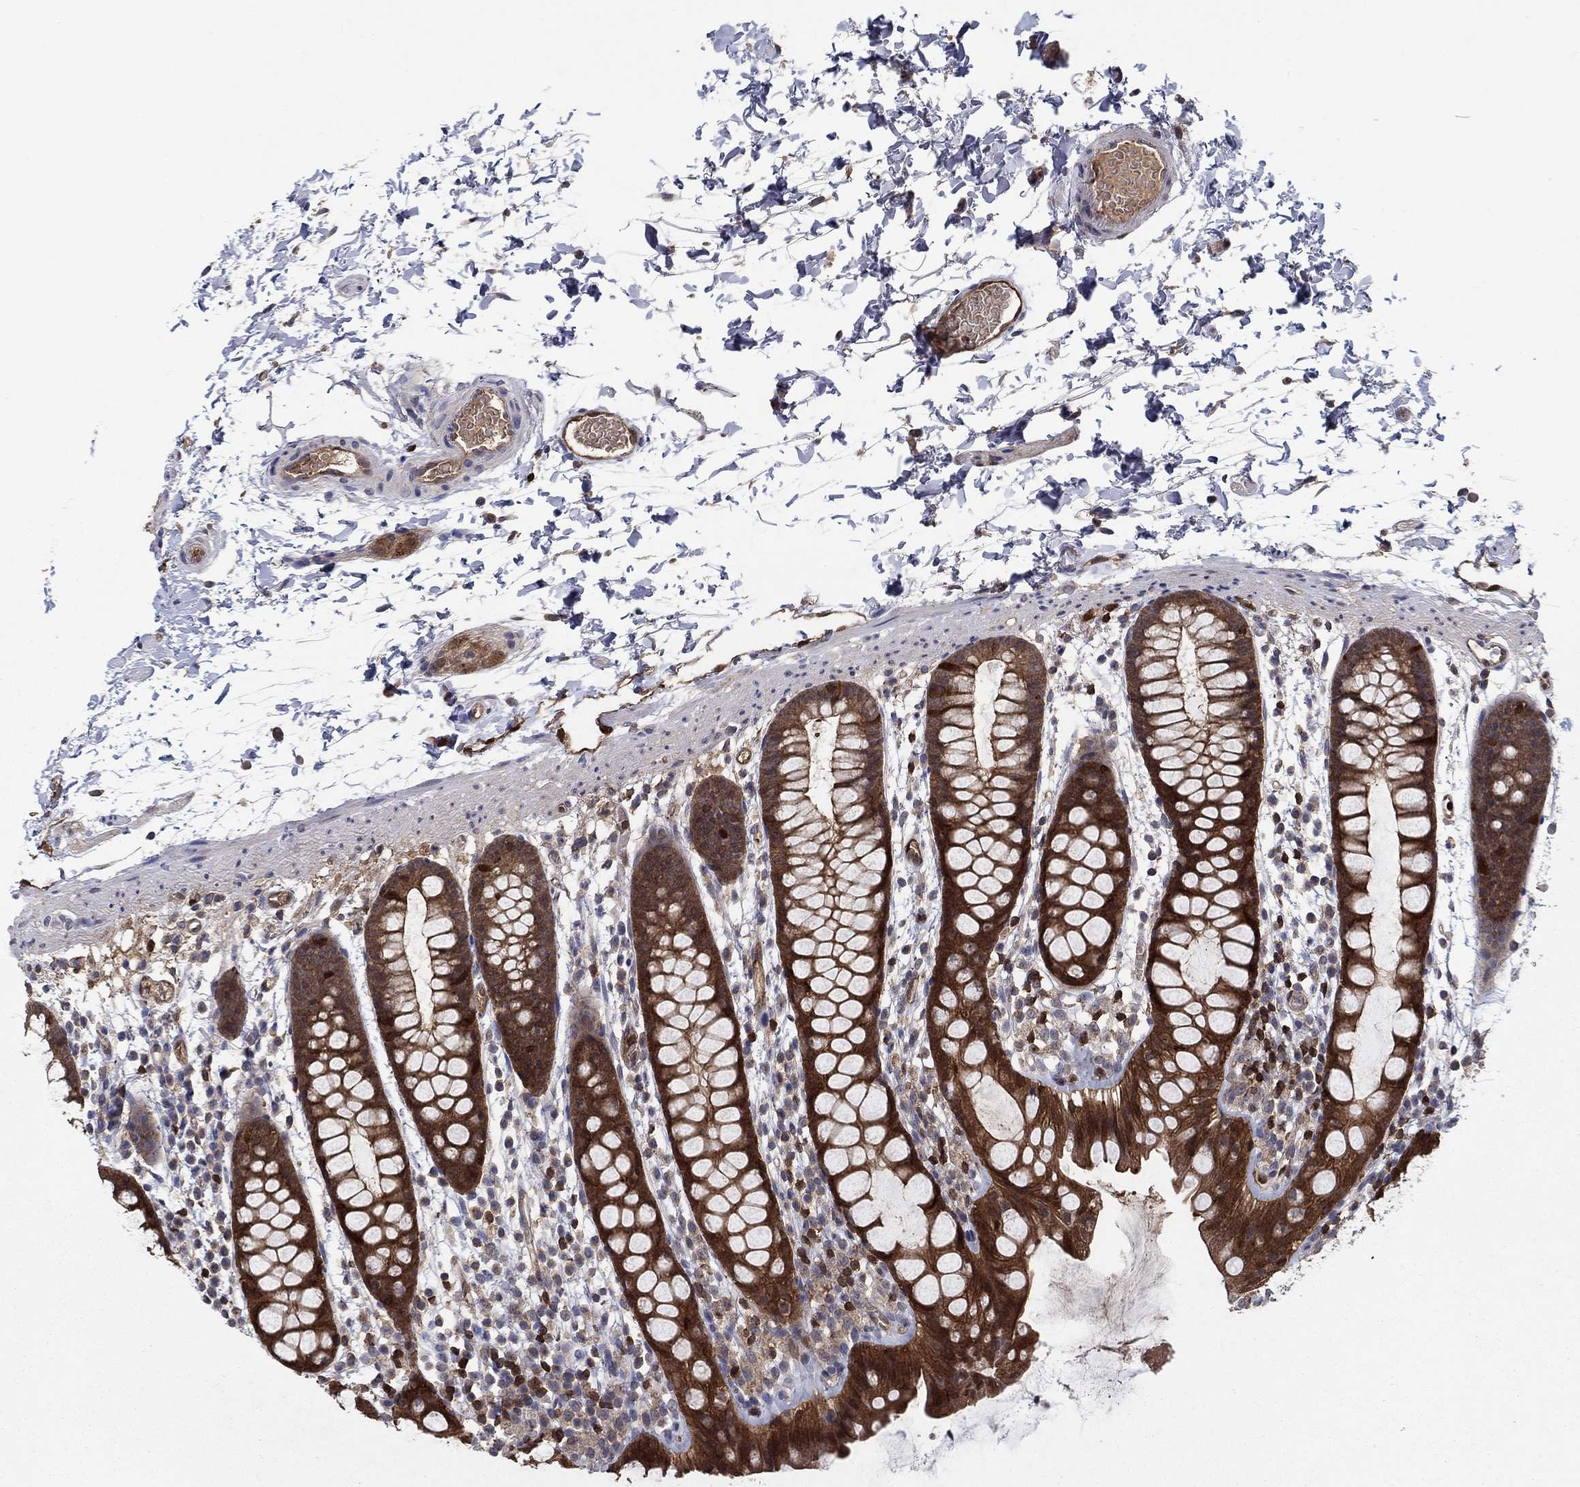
{"staining": {"intensity": "strong", "quantity": ">75%", "location": "cytoplasmic/membranous"}, "tissue": "rectum", "cell_type": "Glandular cells", "image_type": "normal", "snomed": [{"axis": "morphology", "description": "Normal tissue, NOS"}, {"axis": "topography", "description": "Rectum"}], "caption": "The image demonstrates staining of benign rectum, revealing strong cytoplasmic/membranous protein expression (brown color) within glandular cells. (DAB (3,3'-diaminobenzidine) IHC, brown staining for protein, blue staining for nuclei).", "gene": "AGFG2", "patient": {"sex": "male", "age": 57}}